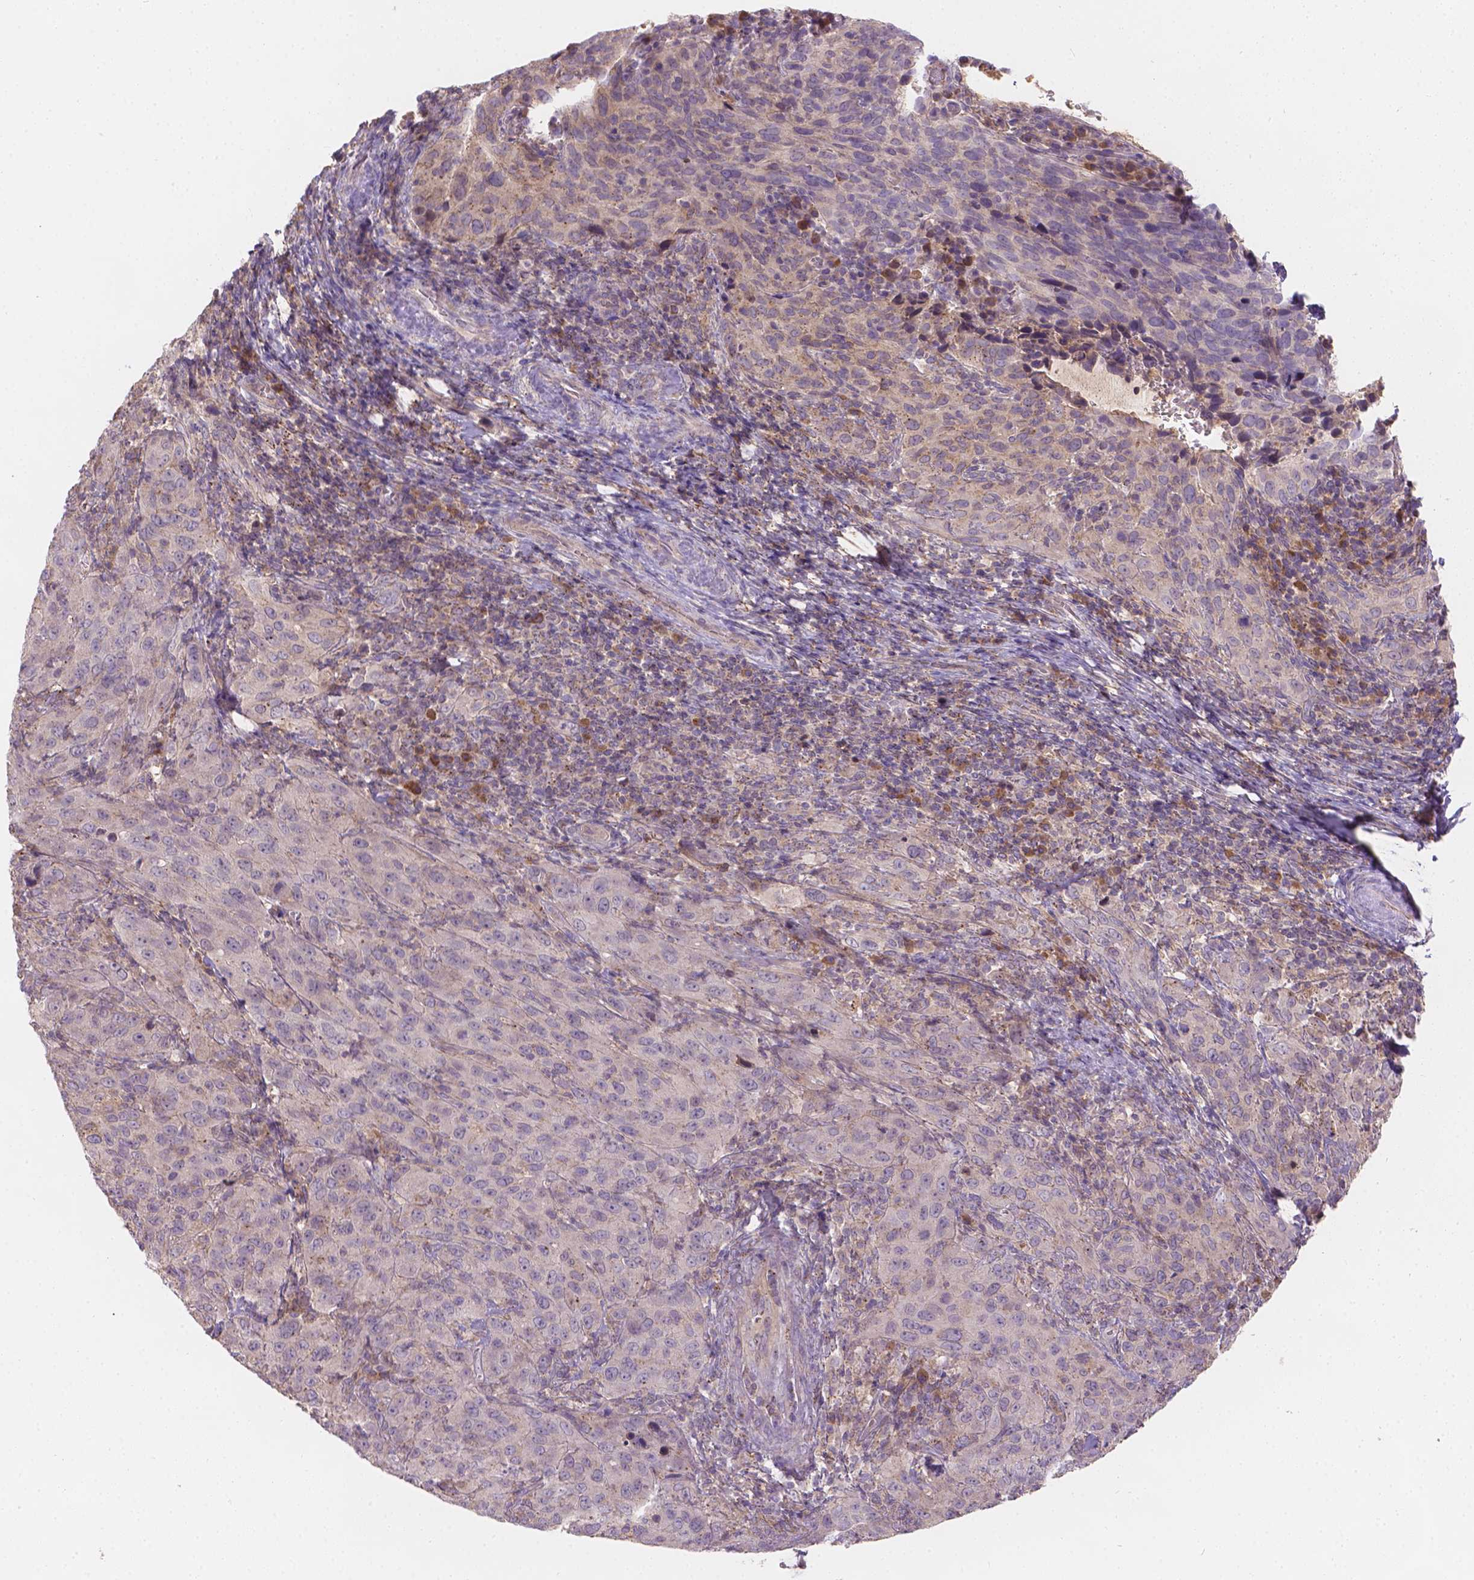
{"staining": {"intensity": "moderate", "quantity": "<25%", "location": "cytoplasmic/membranous"}, "tissue": "cervical cancer", "cell_type": "Tumor cells", "image_type": "cancer", "snomed": [{"axis": "morphology", "description": "Normal tissue, NOS"}, {"axis": "morphology", "description": "Squamous cell carcinoma, NOS"}, {"axis": "topography", "description": "Cervix"}], "caption": "The micrograph displays staining of cervical cancer (squamous cell carcinoma), revealing moderate cytoplasmic/membranous protein expression (brown color) within tumor cells. (DAB (3,3'-diaminobenzidine) = brown stain, brightfield microscopy at high magnification).", "gene": "CDK10", "patient": {"sex": "female", "age": 51}}